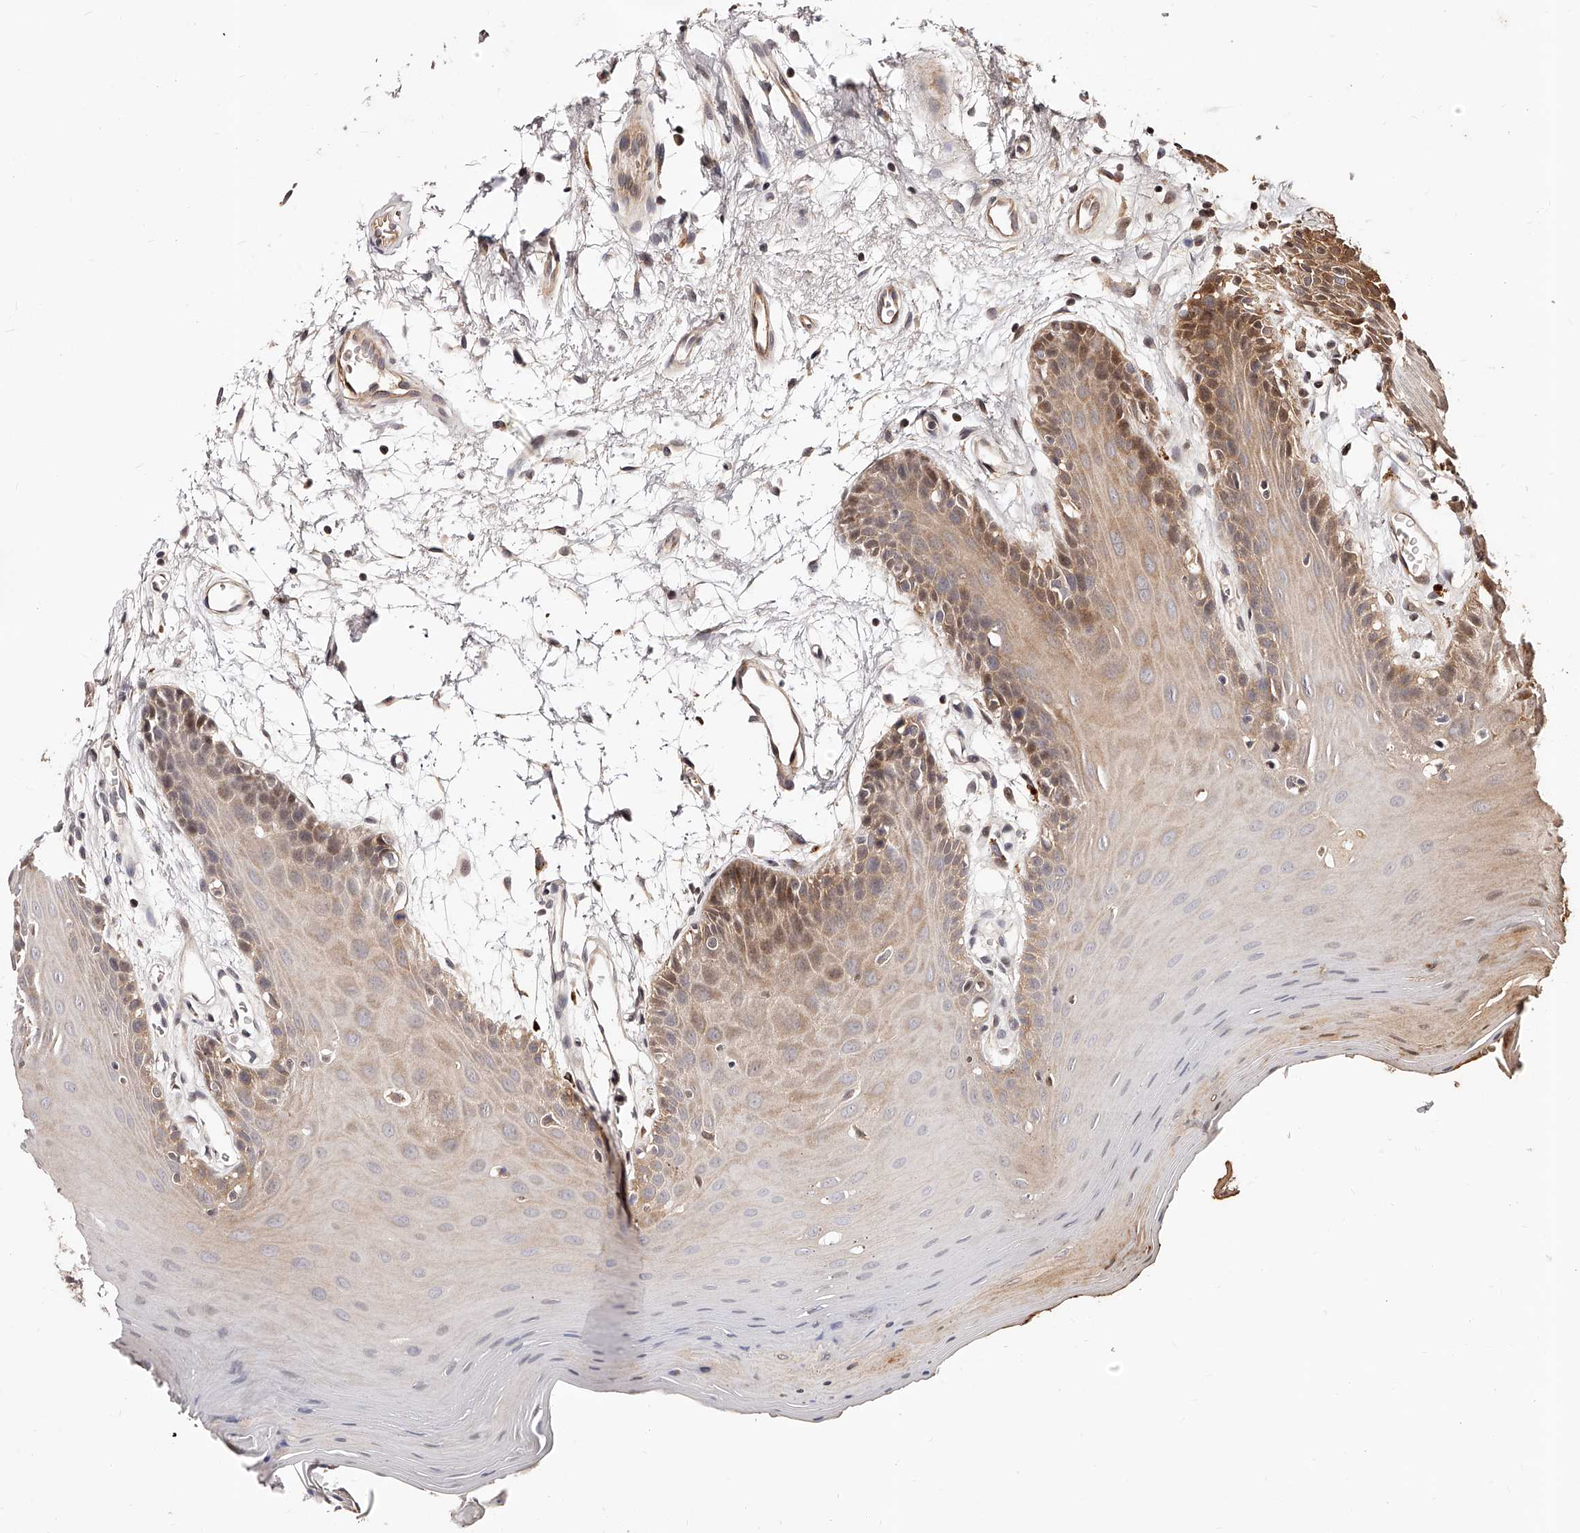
{"staining": {"intensity": "moderate", "quantity": "25%-75%", "location": "cytoplasmic/membranous"}, "tissue": "oral mucosa", "cell_type": "Squamous epithelial cells", "image_type": "normal", "snomed": [{"axis": "morphology", "description": "Normal tissue, NOS"}, {"axis": "morphology", "description": "Squamous cell carcinoma, NOS"}, {"axis": "topography", "description": "Skeletal muscle"}, {"axis": "topography", "description": "Oral tissue"}, {"axis": "topography", "description": "Salivary gland"}, {"axis": "topography", "description": "Head-Neck"}], "caption": "Approximately 25%-75% of squamous epithelial cells in normal oral mucosa reveal moderate cytoplasmic/membranous protein expression as visualized by brown immunohistochemical staining.", "gene": "CUL7", "patient": {"sex": "male", "age": 54}}